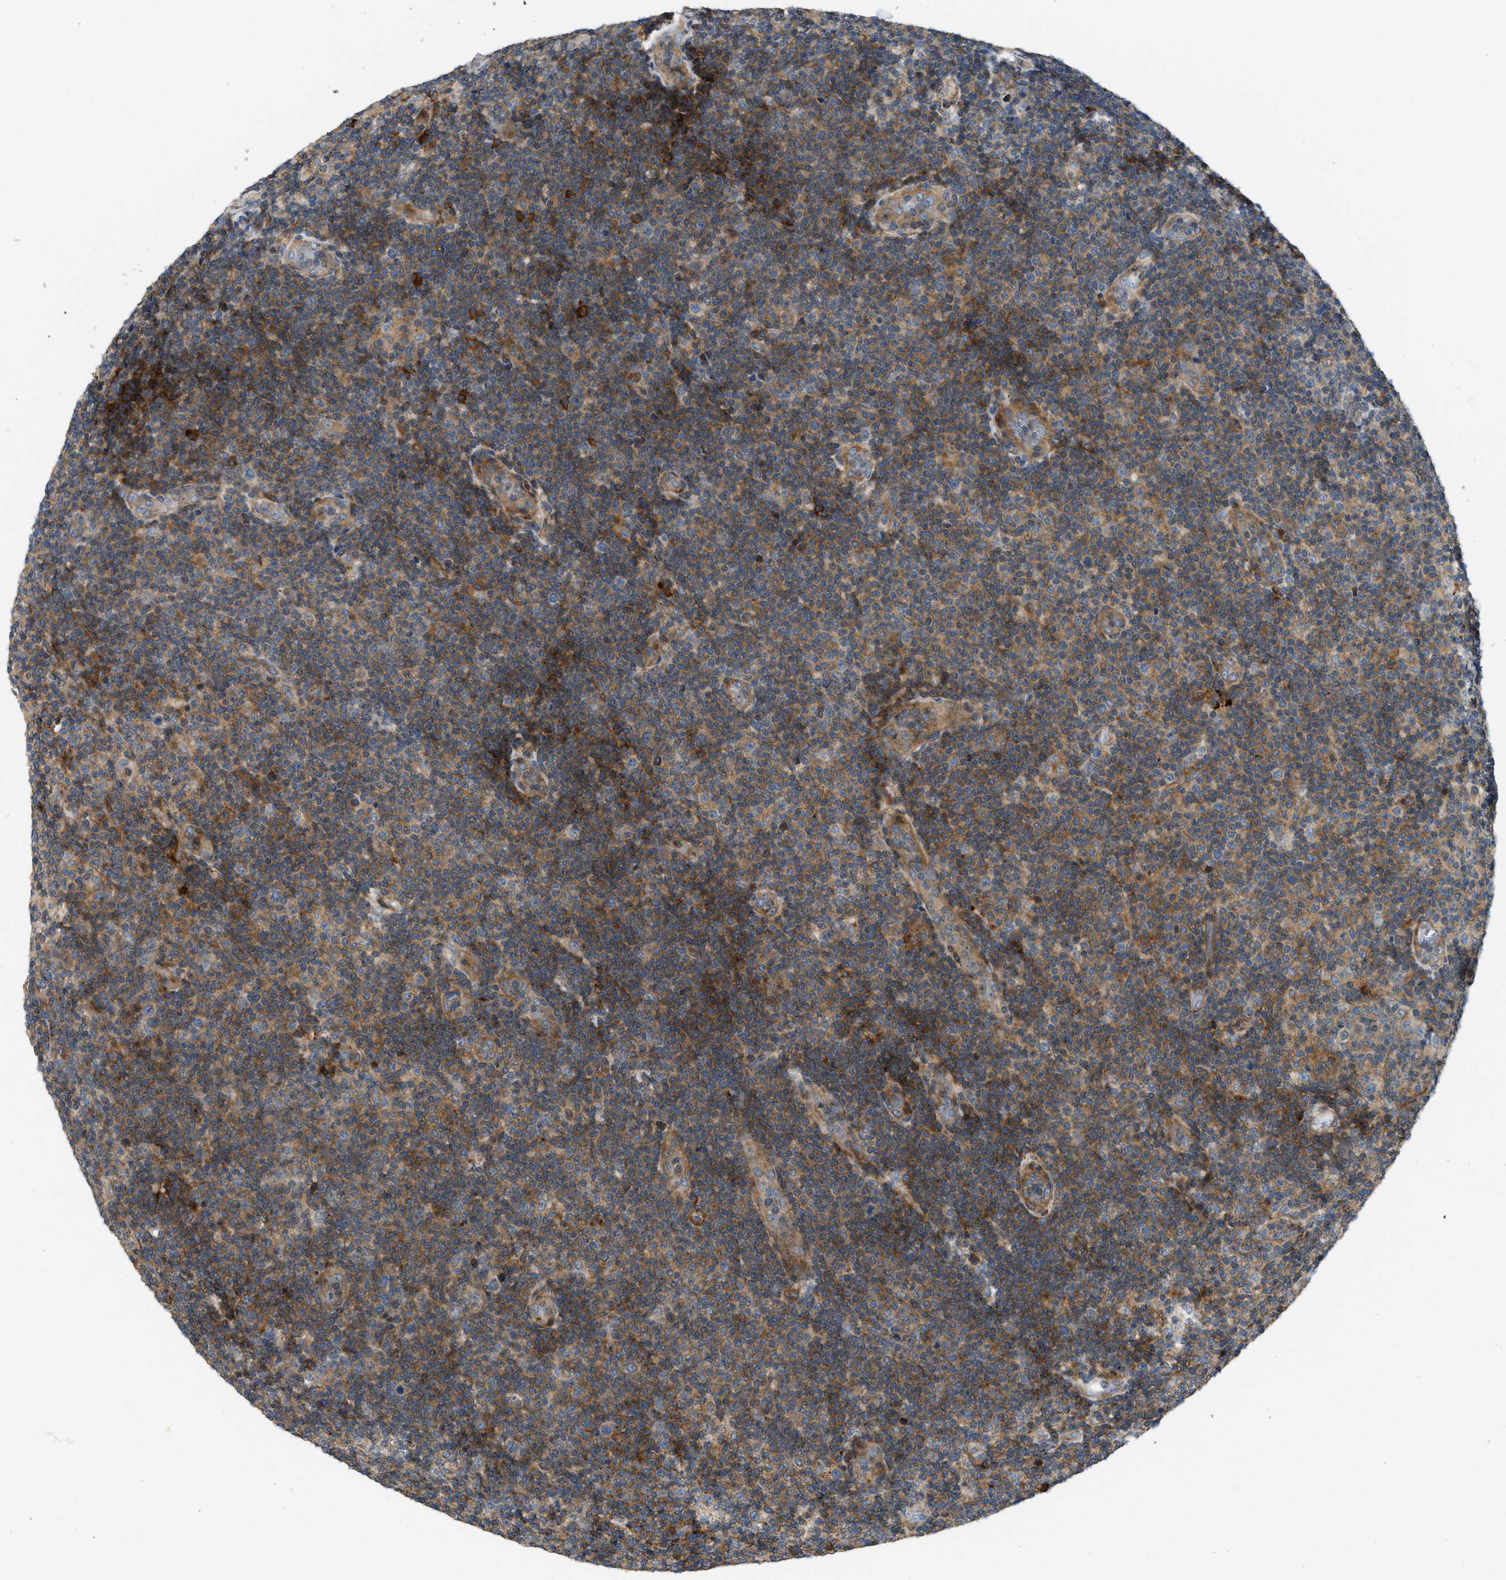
{"staining": {"intensity": "moderate", "quantity": "25%-75%", "location": "cytoplasmic/membranous"}, "tissue": "lymphoma", "cell_type": "Tumor cells", "image_type": "cancer", "snomed": [{"axis": "morphology", "description": "Malignant lymphoma, non-Hodgkin's type, Low grade"}, {"axis": "topography", "description": "Lymph node"}], "caption": "This photomicrograph displays IHC staining of malignant lymphoma, non-Hodgkin's type (low-grade), with medium moderate cytoplasmic/membranous staining in about 25%-75% of tumor cells.", "gene": "BTN3A2", "patient": {"sex": "male", "age": 83}}